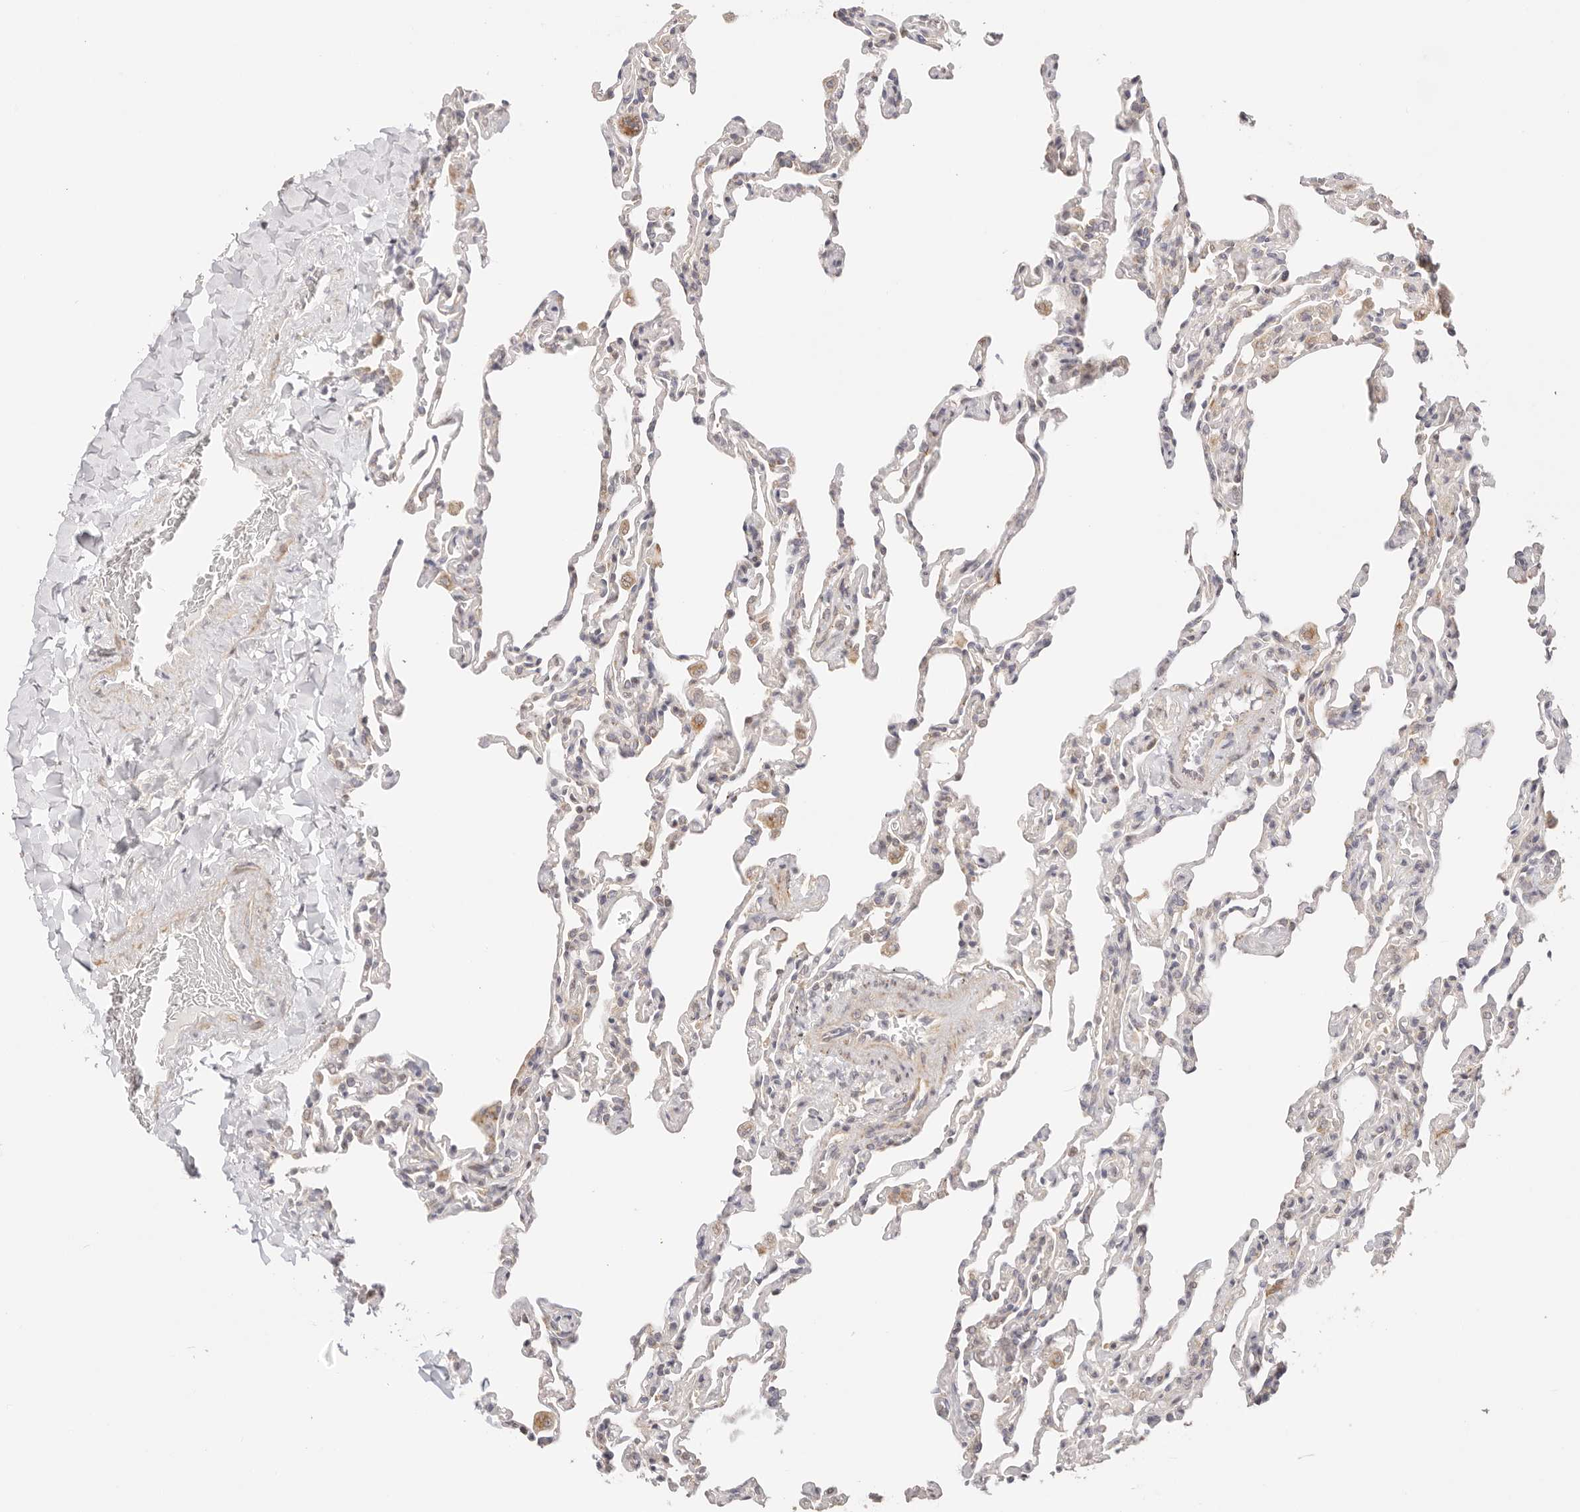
{"staining": {"intensity": "negative", "quantity": "none", "location": "none"}, "tissue": "lung", "cell_type": "Alveolar cells", "image_type": "normal", "snomed": [{"axis": "morphology", "description": "Normal tissue, NOS"}, {"axis": "topography", "description": "Lung"}], "caption": "Immunohistochemical staining of unremarkable lung shows no significant expression in alveolar cells.", "gene": "KCMF1", "patient": {"sex": "male", "age": 20}}